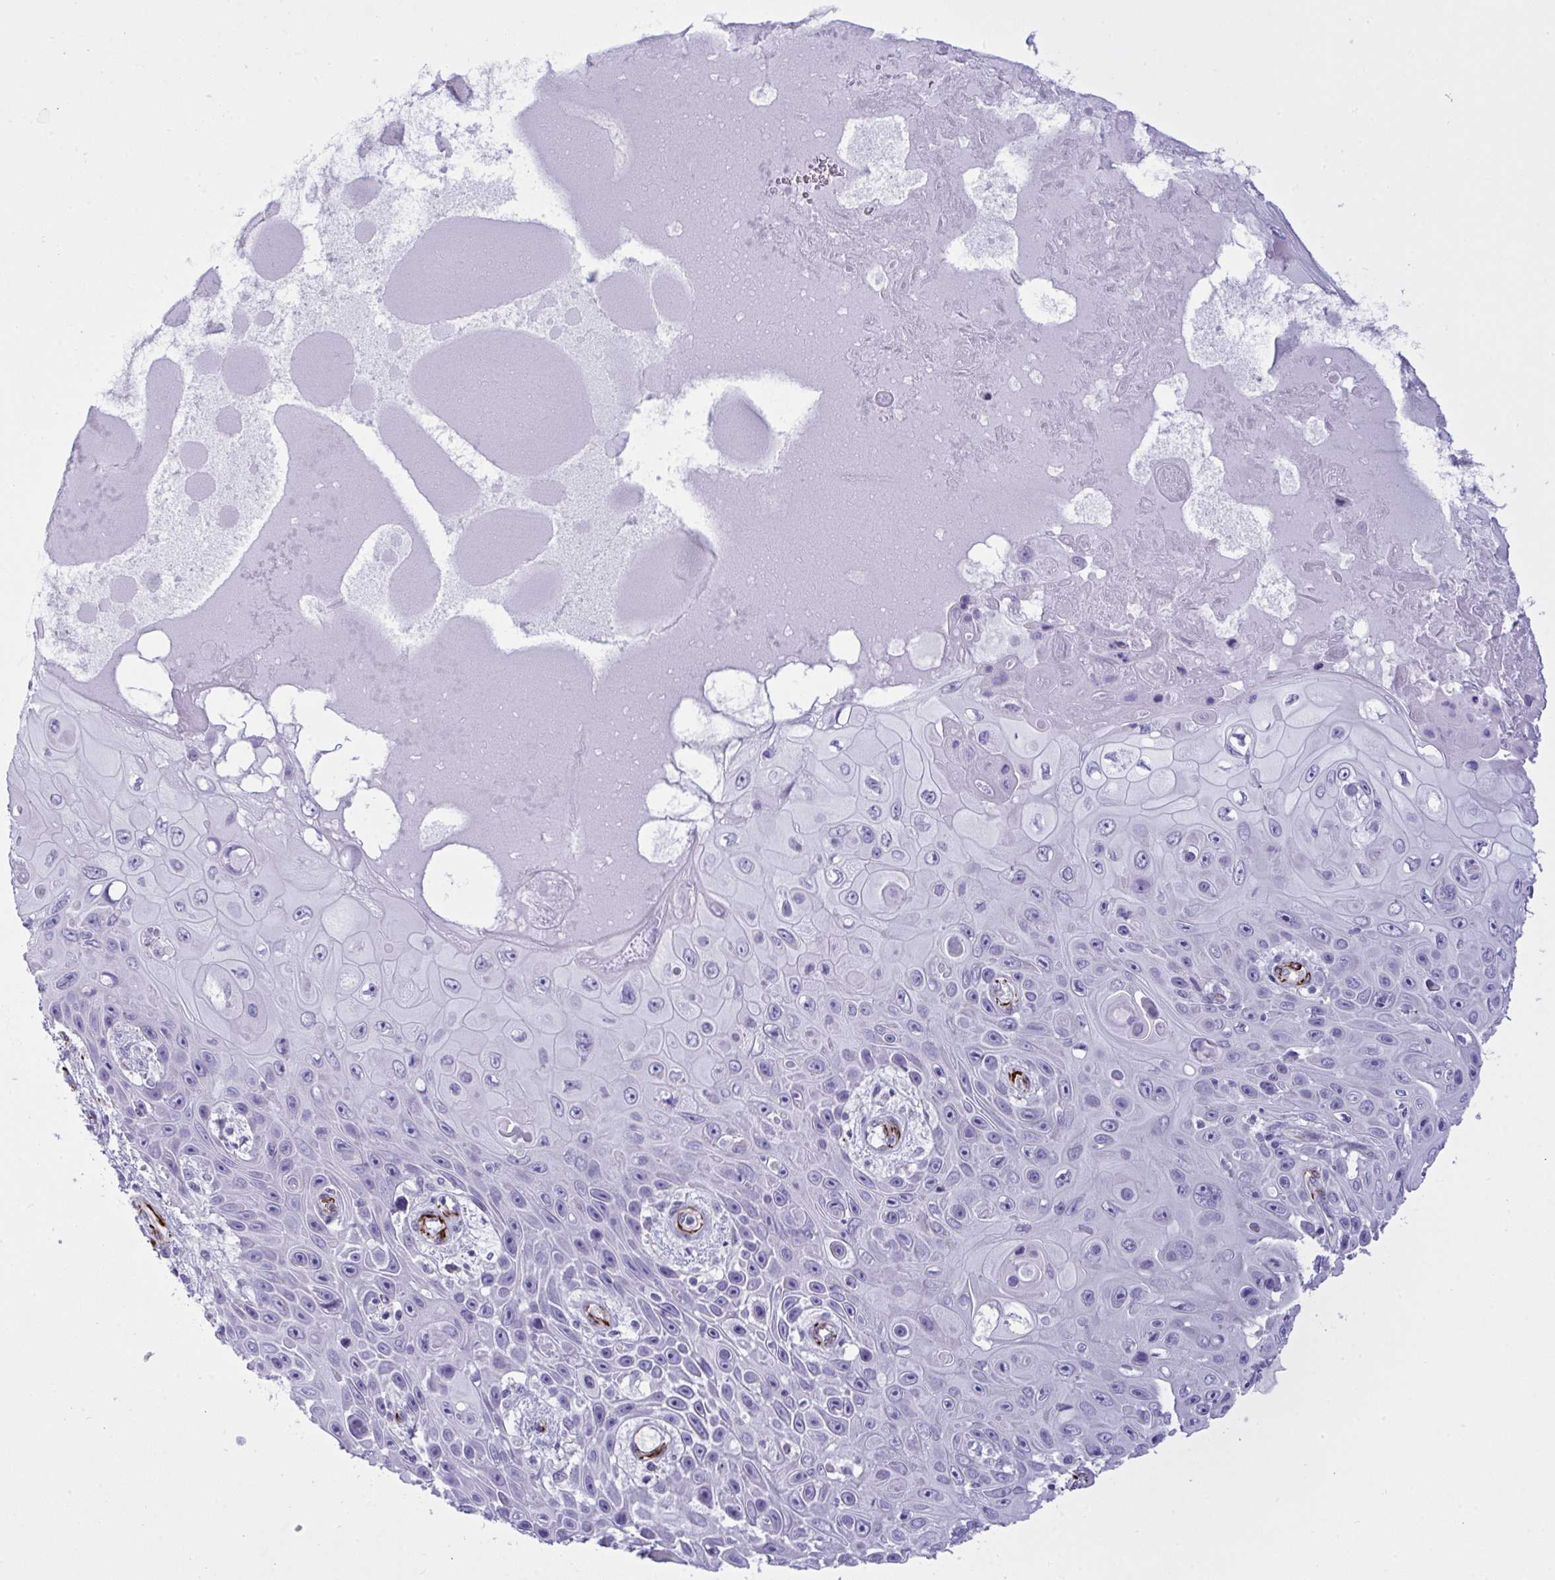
{"staining": {"intensity": "negative", "quantity": "none", "location": "none"}, "tissue": "skin cancer", "cell_type": "Tumor cells", "image_type": "cancer", "snomed": [{"axis": "morphology", "description": "Squamous cell carcinoma, NOS"}, {"axis": "topography", "description": "Skin"}], "caption": "High power microscopy image of an immunohistochemistry image of skin squamous cell carcinoma, revealing no significant expression in tumor cells.", "gene": "SLC35B1", "patient": {"sex": "male", "age": 82}}